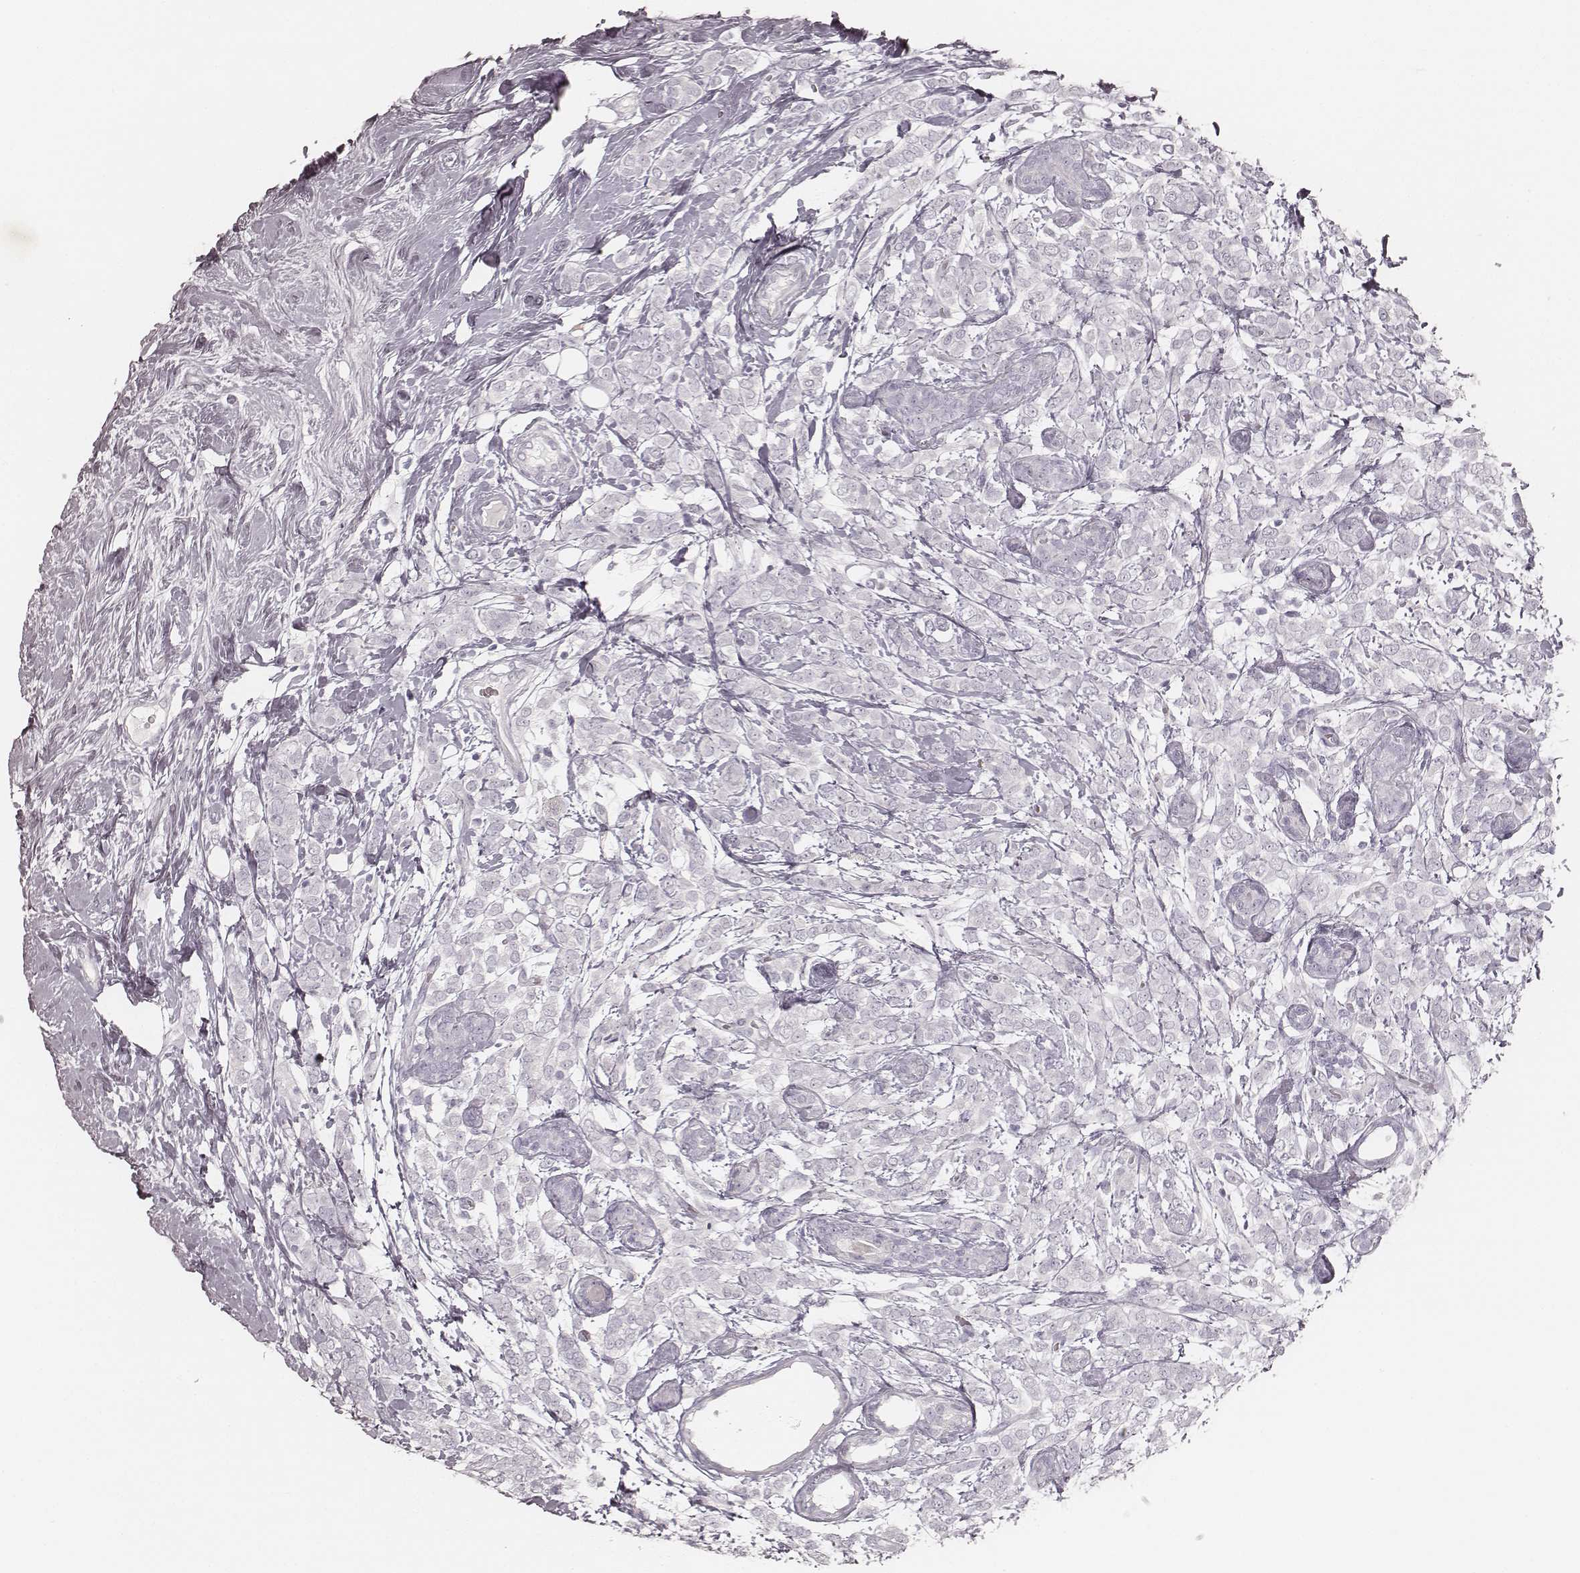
{"staining": {"intensity": "negative", "quantity": "none", "location": "none"}, "tissue": "breast cancer", "cell_type": "Tumor cells", "image_type": "cancer", "snomed": [{"axis": "morphology", "description": "Lobular carcinoma"}, {"axis": "topography", "description": "Breast"}], "caption": "Breast lobular carcinoma was stained to show a protein in brown. There is no significant expression in tumor cells.", "gene": "KRT82", "patient": {"sex": "female", "age": 49}}